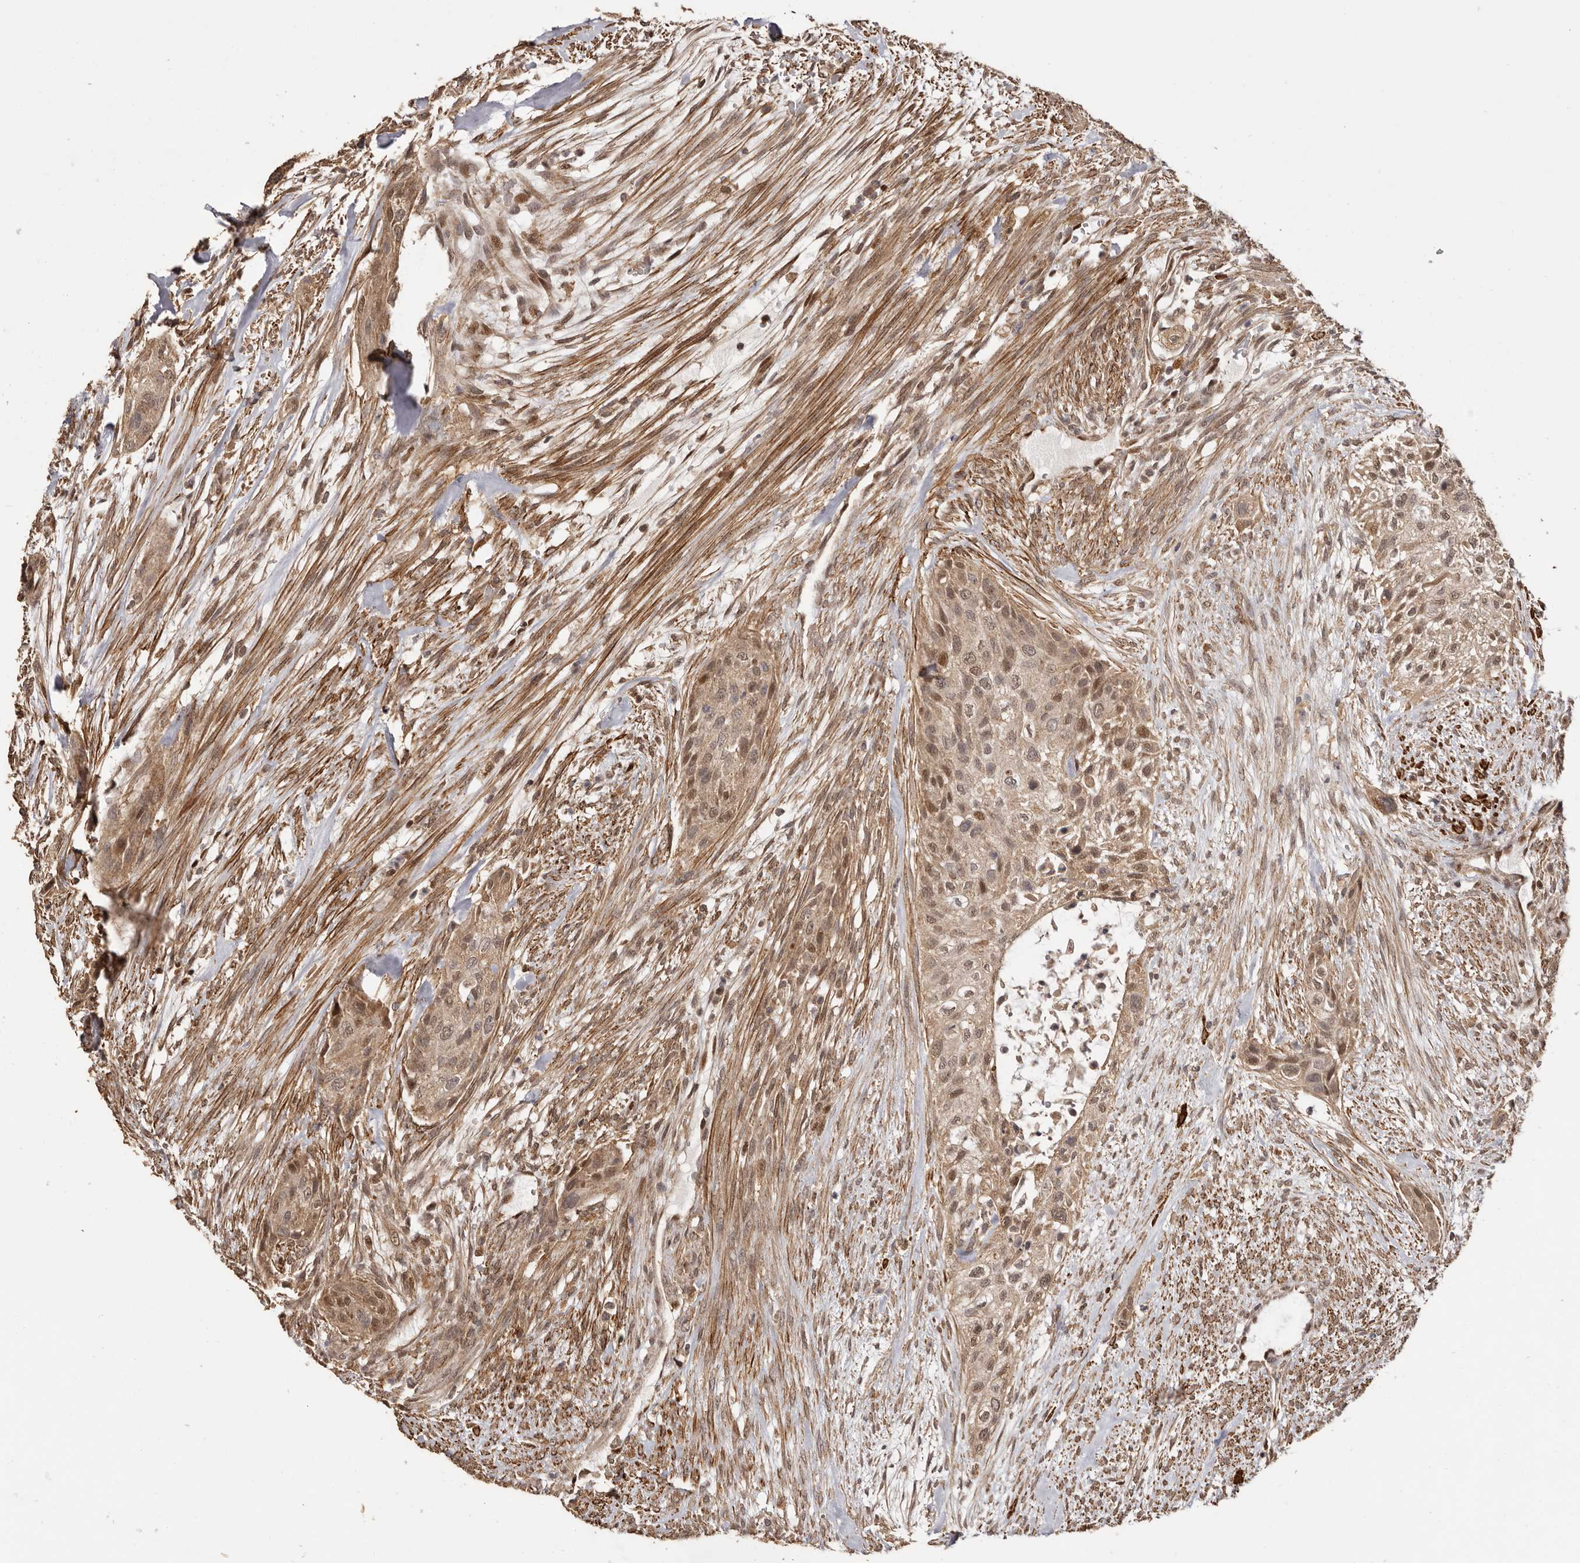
{"staining": {"intensity": "moderate", "quantity": "25%-75%", "location": "cytoplasmic/membranous,nuclear"}, "tissue": "urothelial cancer", "cell_type": "Tumor cells", "image_type": "cancer", "snomed": [{"axis": "morphology", "description": "Urothelial carcinoma, High grade"}, {"axis": "topography", "description": "Urinary bladder"}], "caption": "About 25%-75% of tumor cells in human urothelial carcinoma (high-grade) display moderate cytoplasmic/membranous and nuclear protein staining as visualized by brown immunohistochemical staining.", "gene": "UBR2", "patient": {"sex": "male", "age": 35}}